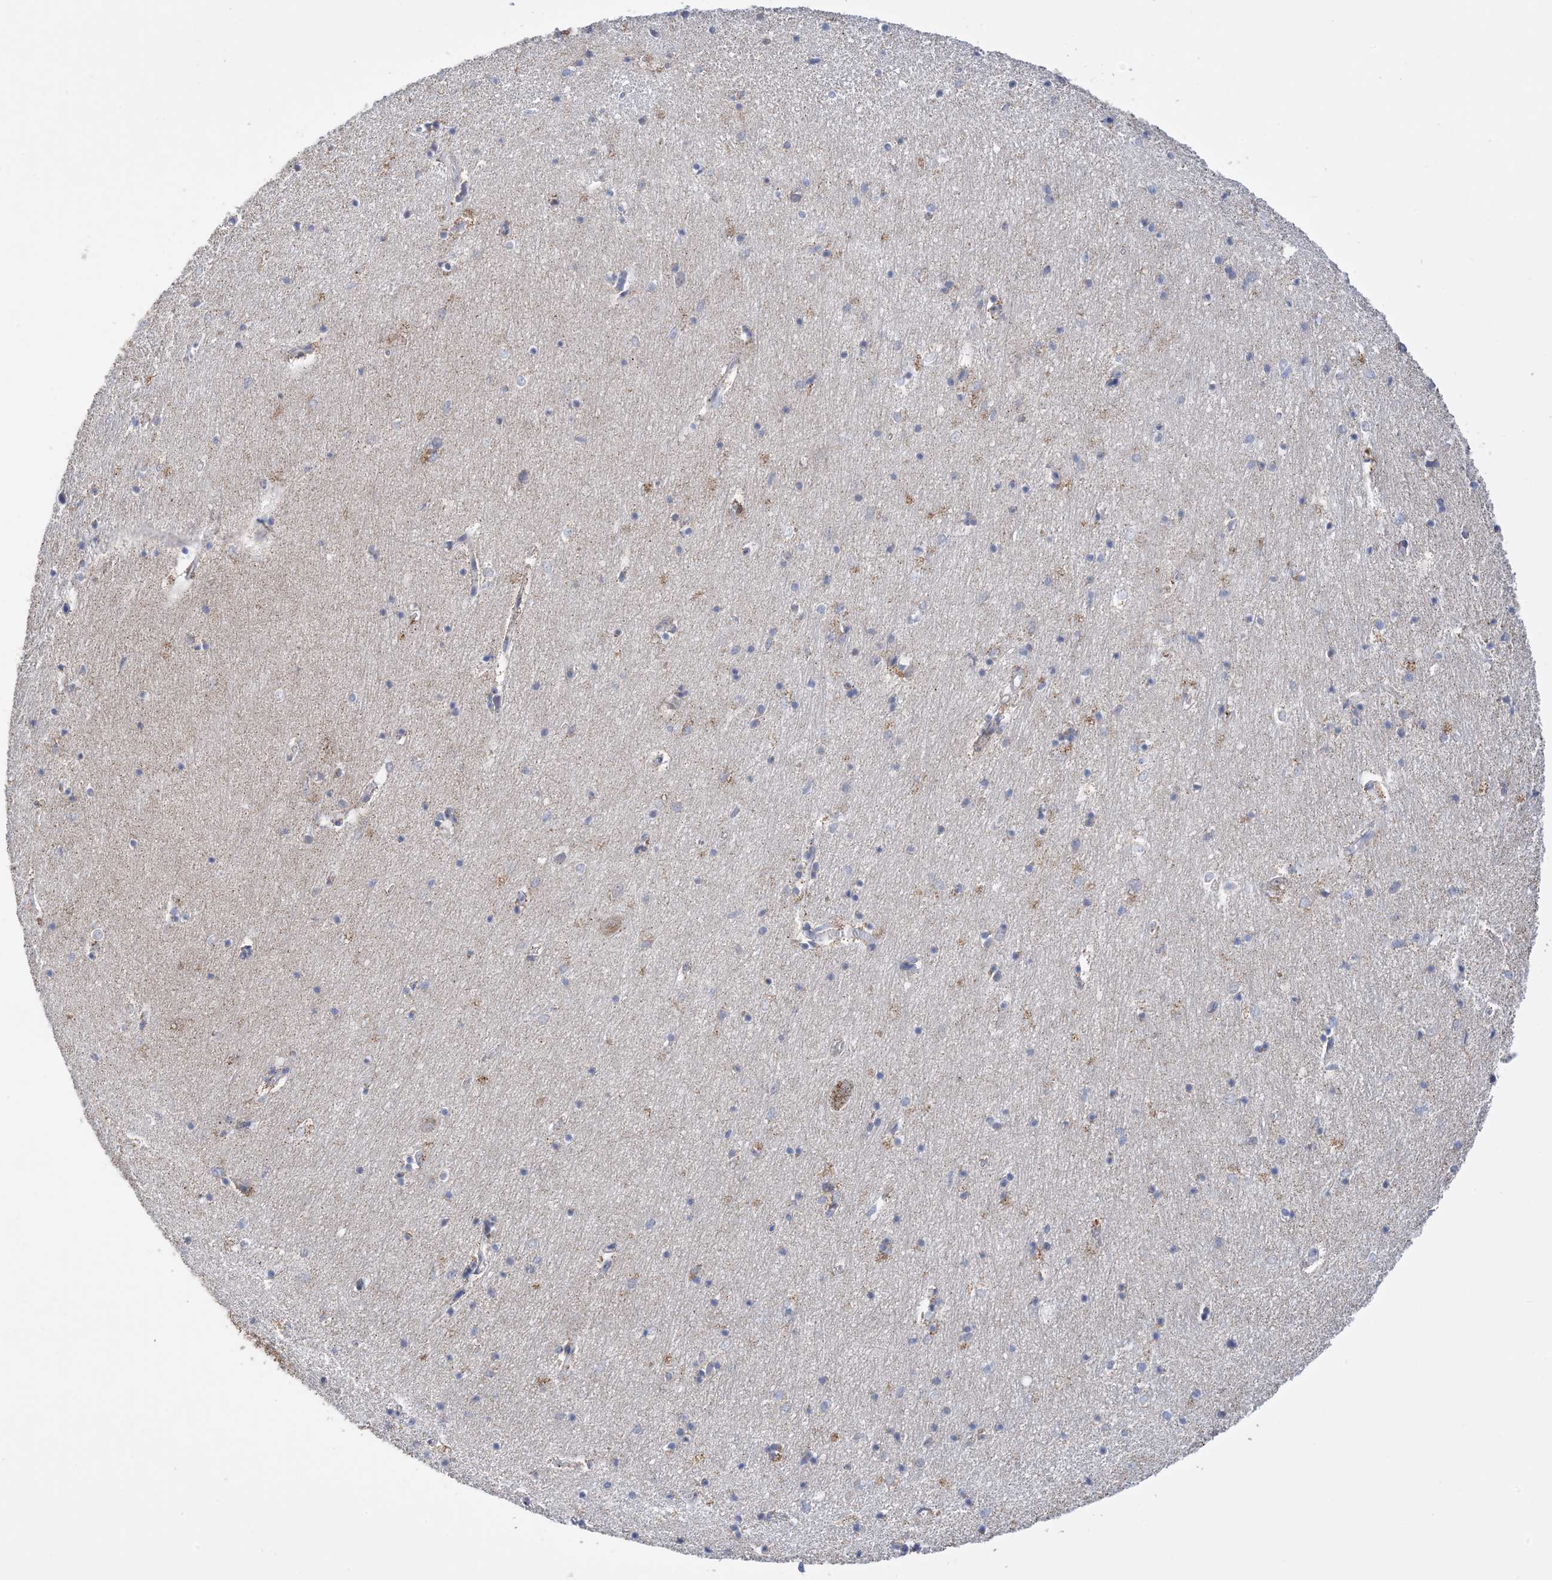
{"staining": {"intensity": "moderate", "quantity": "<25%", "location": "cytoplasmic/membranous"}, "tissue": "hippocampus", "cell_type": "Glial cells", "image_type": "normal", "snomed": [{"axis": "morphology", "description": "Normal tissue, NOS"}, {"axis": "topography", "description": "Hippocampus"}], "caption": "Brown immunohistochemical staining in unremarkable hippocampus exhibits moderate cytoplasmic/membranous staining in about <25% of glial cells. The protein is shown in brown color, while the nuclei are stained blue.", "gene": "PLK4", "patient": {"sex": "female", "age": 64}}